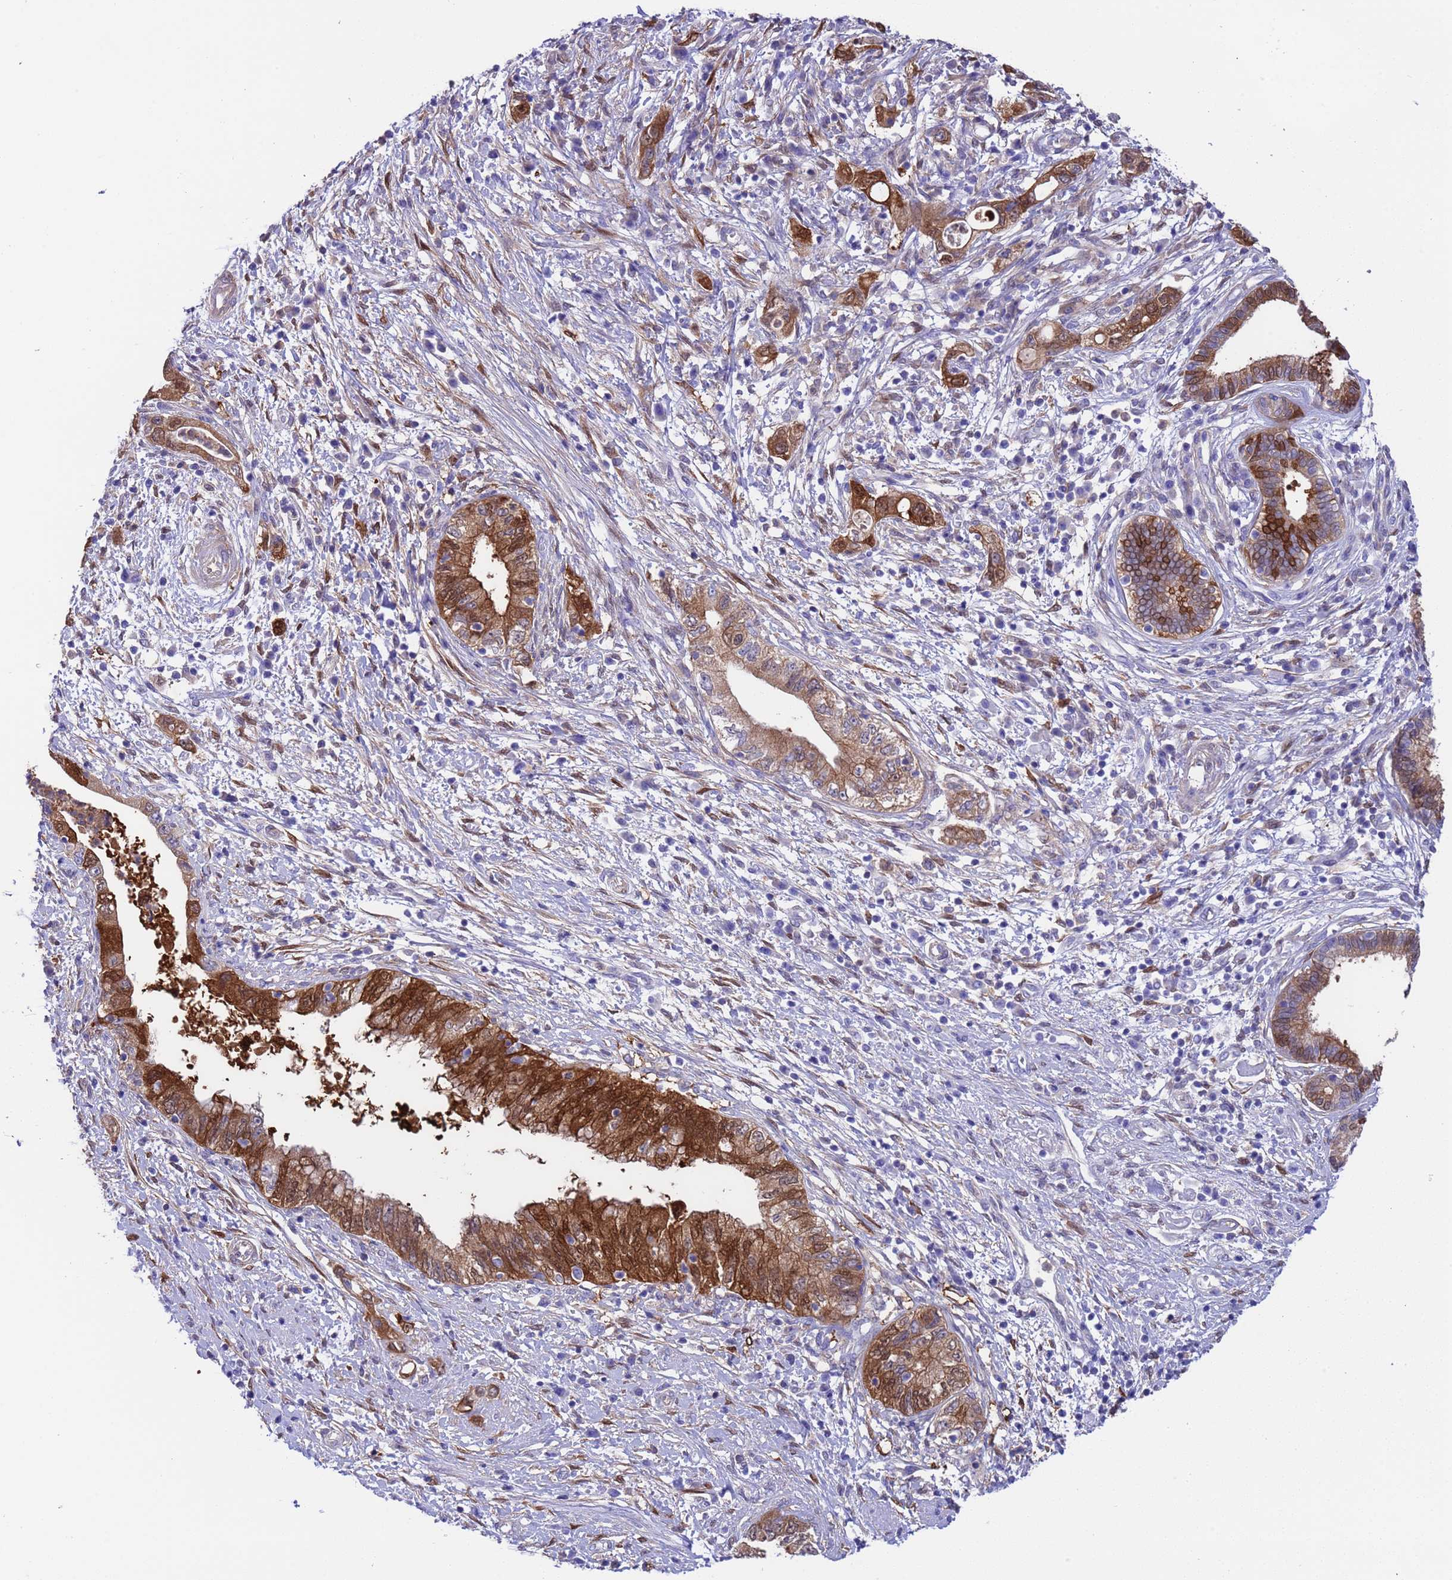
{"staining": {"intensity": "strong", "quantity": "25%-75%", "location": "cytoplasmic/membranous,nuclear"}, "tissue": "pancreatic cancer", "cell_type": "Tumor cells", "image_type": "cancer", "snomed": [{"axis": "morphology", "description": "Adenocarcinoma, NOS"}, {"axis": "topography", "description": "Pancreas"}], "caption": "Tumor cells reveal high levels of strong cytoplasmic/membranous and nuclear expression in approximately 25%-75% of cells in human pancreatic adenocarcinoma. Ihc stains the protein of interest in brown and the nuclei are stained blue.", "gene": "C6orf47", "patient": {"sex": "female", "age": 73}}